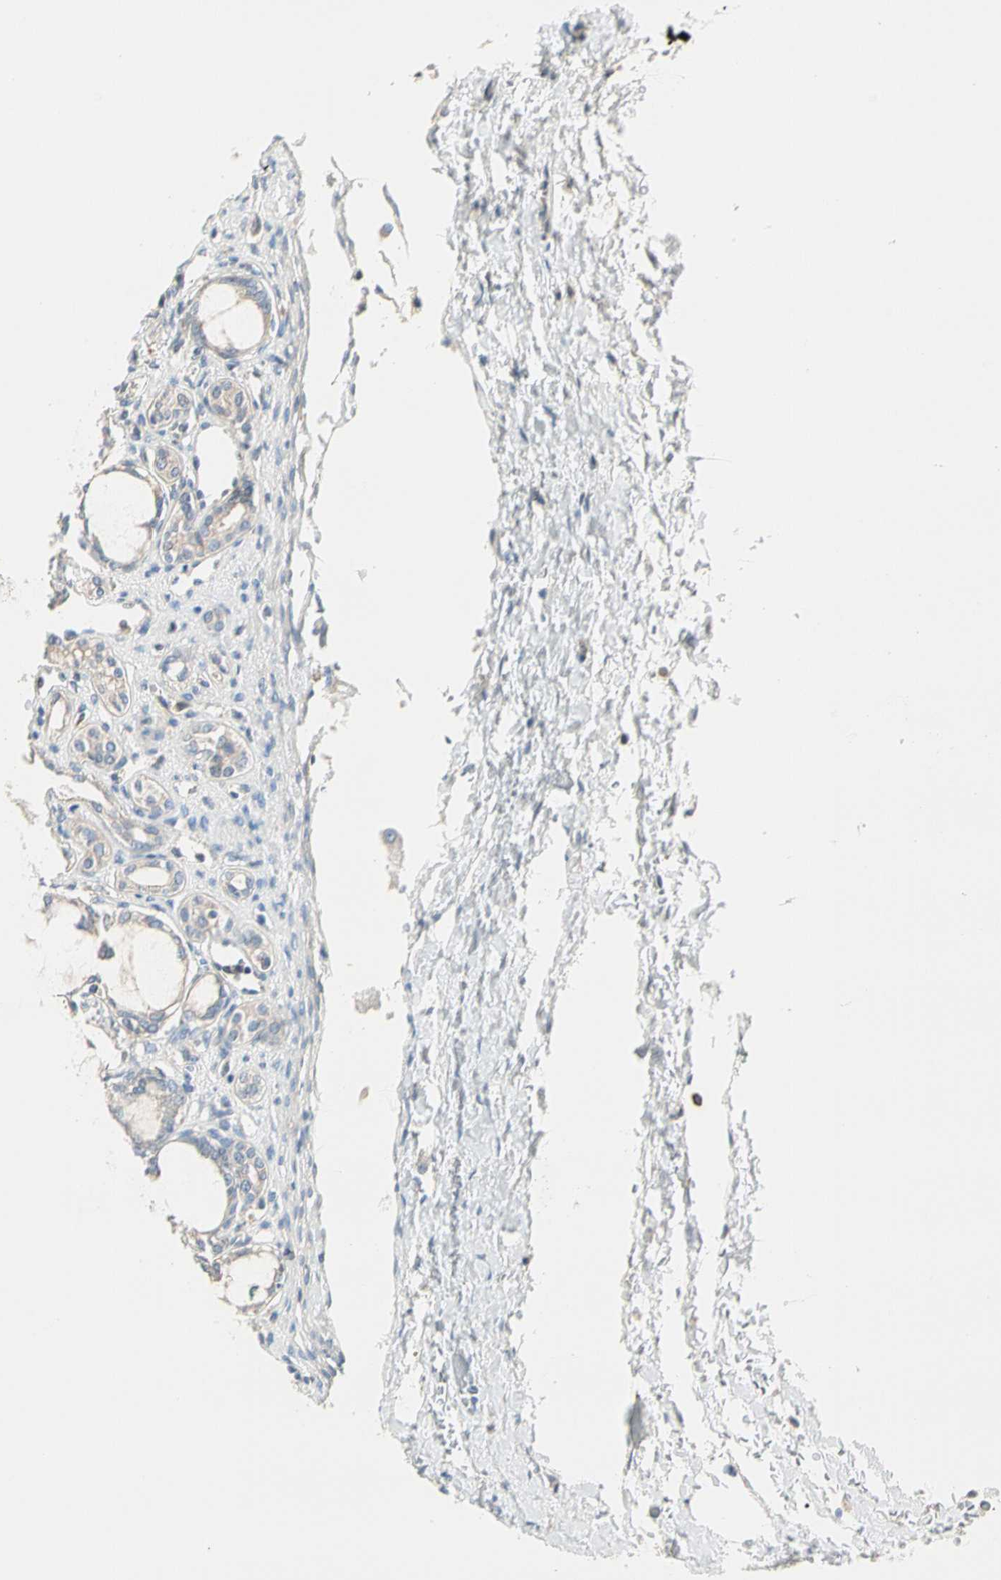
{"staining": {"intensity": "moderate", "quantity": "25%-75%", "location": "cytoplasmic/membranous"}, "tissue": "kidney", "cell_type": "Cells in glomeruli", "image_type": "normal", "snomed": [{"axis": "morphology", "description": "Normal tissue, NOS"}, {"axis": "topography", "description": "Kidney"}], "caption": "This photomicrograph reveals IHC staining of benign kidney, with medium moderate cytoplasmic/membranous expression in about 25%-75% of cells in glomeruli.", "gene": "GPR153", "patient": {"sex": "male", "age": 7}}